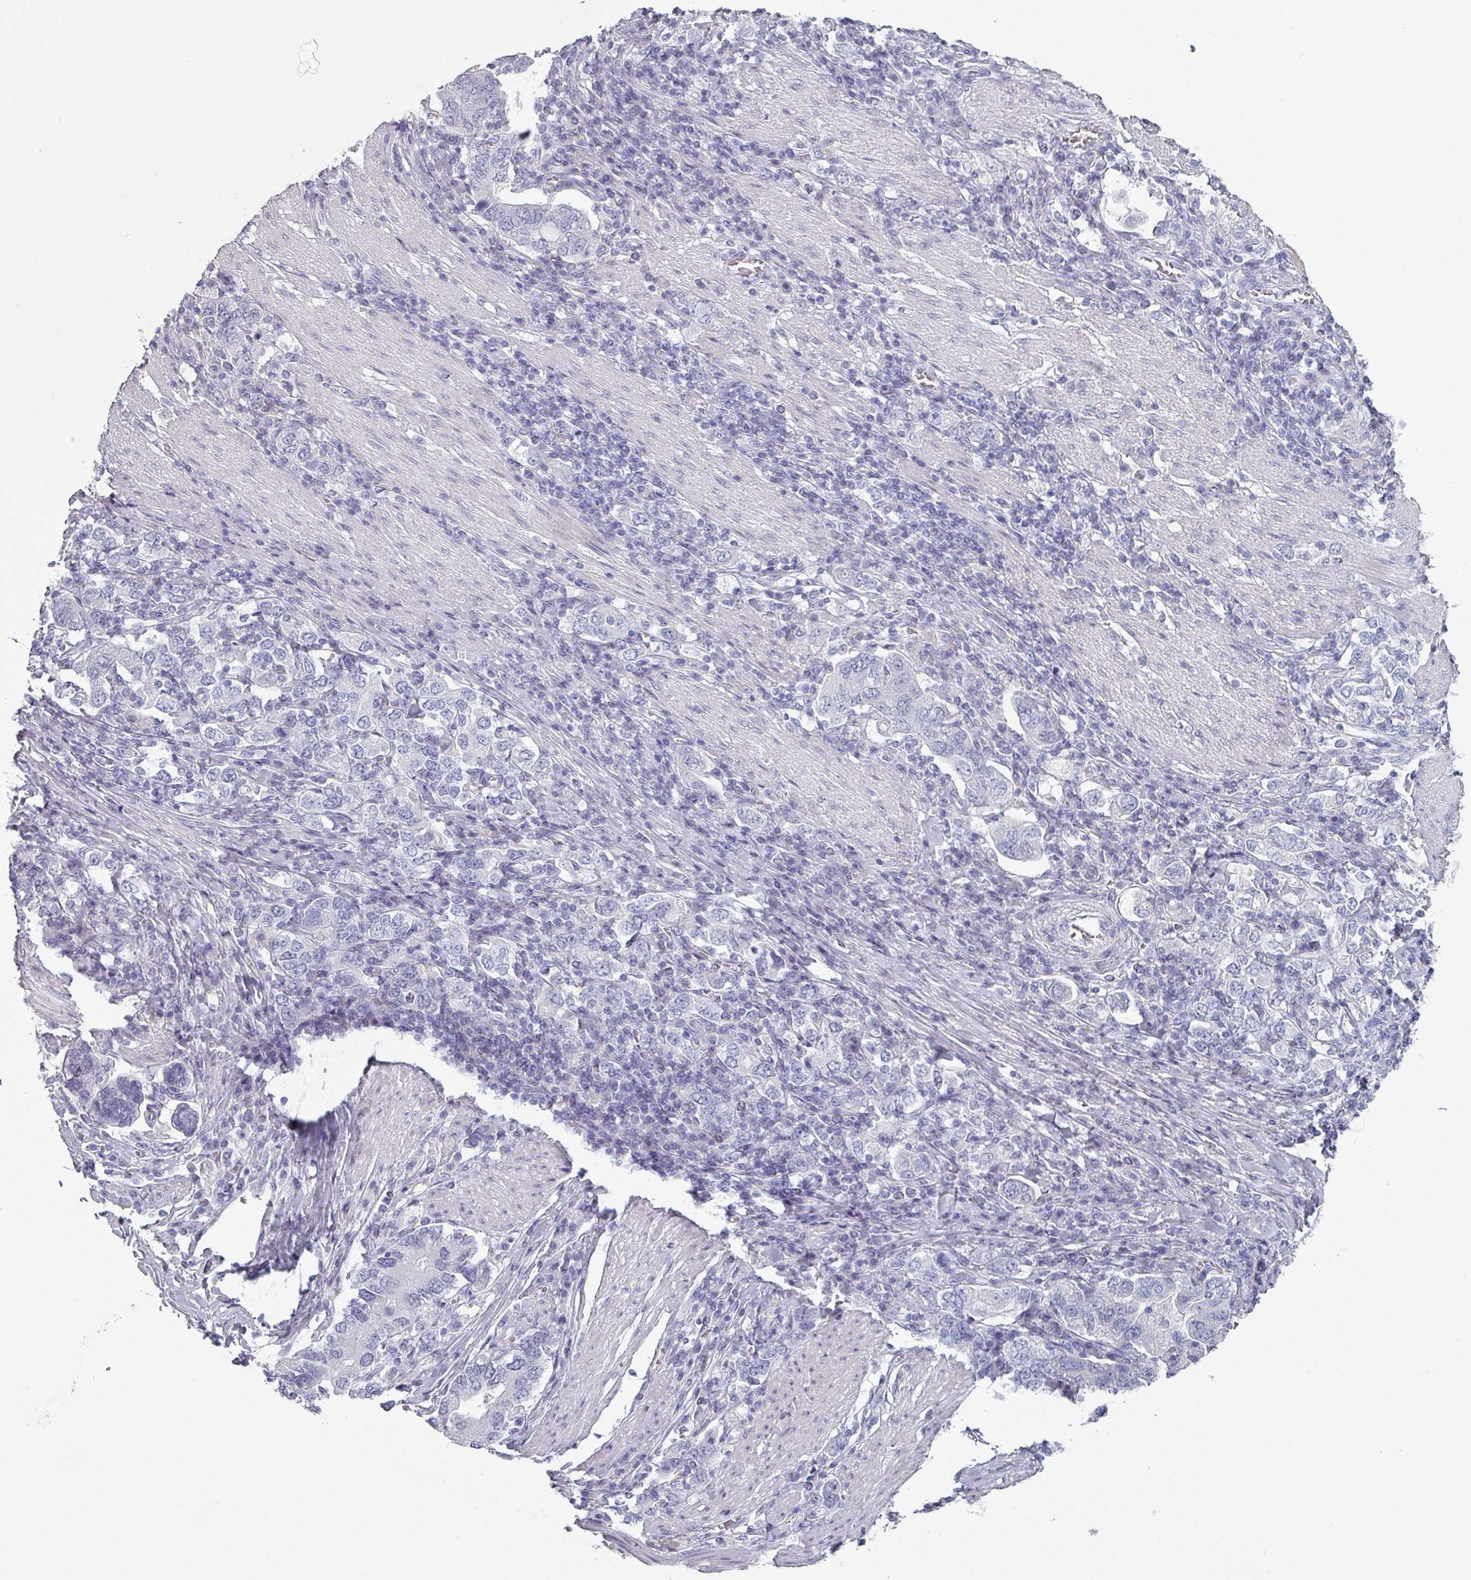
{"staining": {"intensity": "negative", "quantity": "none", "location": "none"}, "tissue": "stomach cancer", "cell_type": "Tumor cells", "image_type": "cancer", "snomed": [{"axis": "morphology", "description": "Adenocarcinoma, NOS"}, {"axis": "topography", "description": "Stomach, upper"}, {"axis": "topography", "description": "Stomach"}], "caption": "IHC of human stomach adenocarcinoma exhibits no positivity in tumor cells.", "gene": "SLC35G2", "patient": {"sex": "male", "age": 62}}